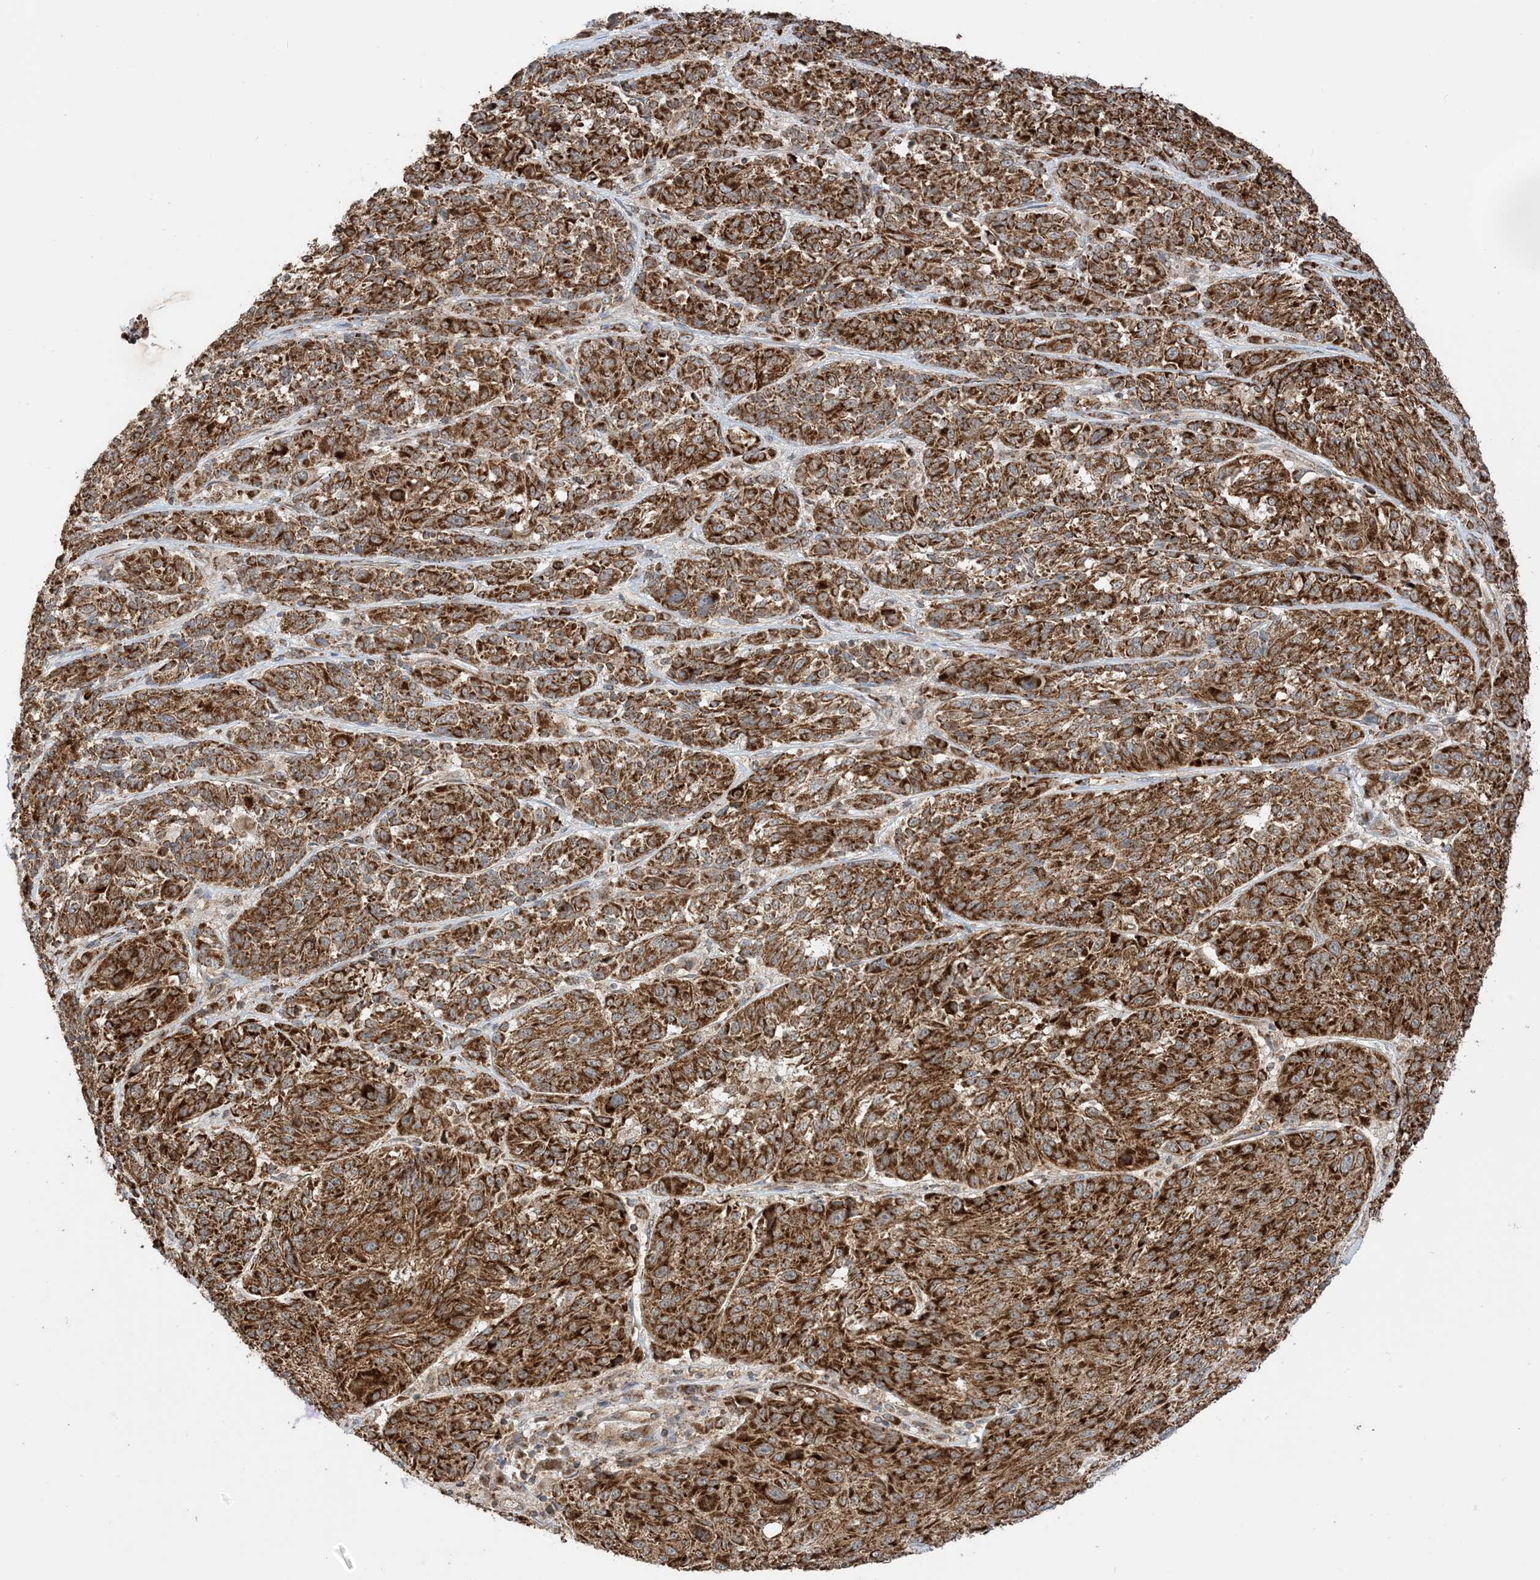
{"staining": {"intensity": "strong", "quantity": ">75%", "location": "cytoplasmic/membranous"}, "tissue": "melanoma", "cell_type": "Tumor cells", "image_type": "cancer", "snomed": [{"axis": "morphology", "description": "Malignant melanoma, NOS"}, {"axis": "topography", "description": "Skin"}], "caption": "Immunohistochemical staining of human melanoma reveals strong cytoplasmic/membranous protein expression in about >75% of tumor cells.", "gene": "N4BP3", "patient": {"sex": "male", "age": 53}}